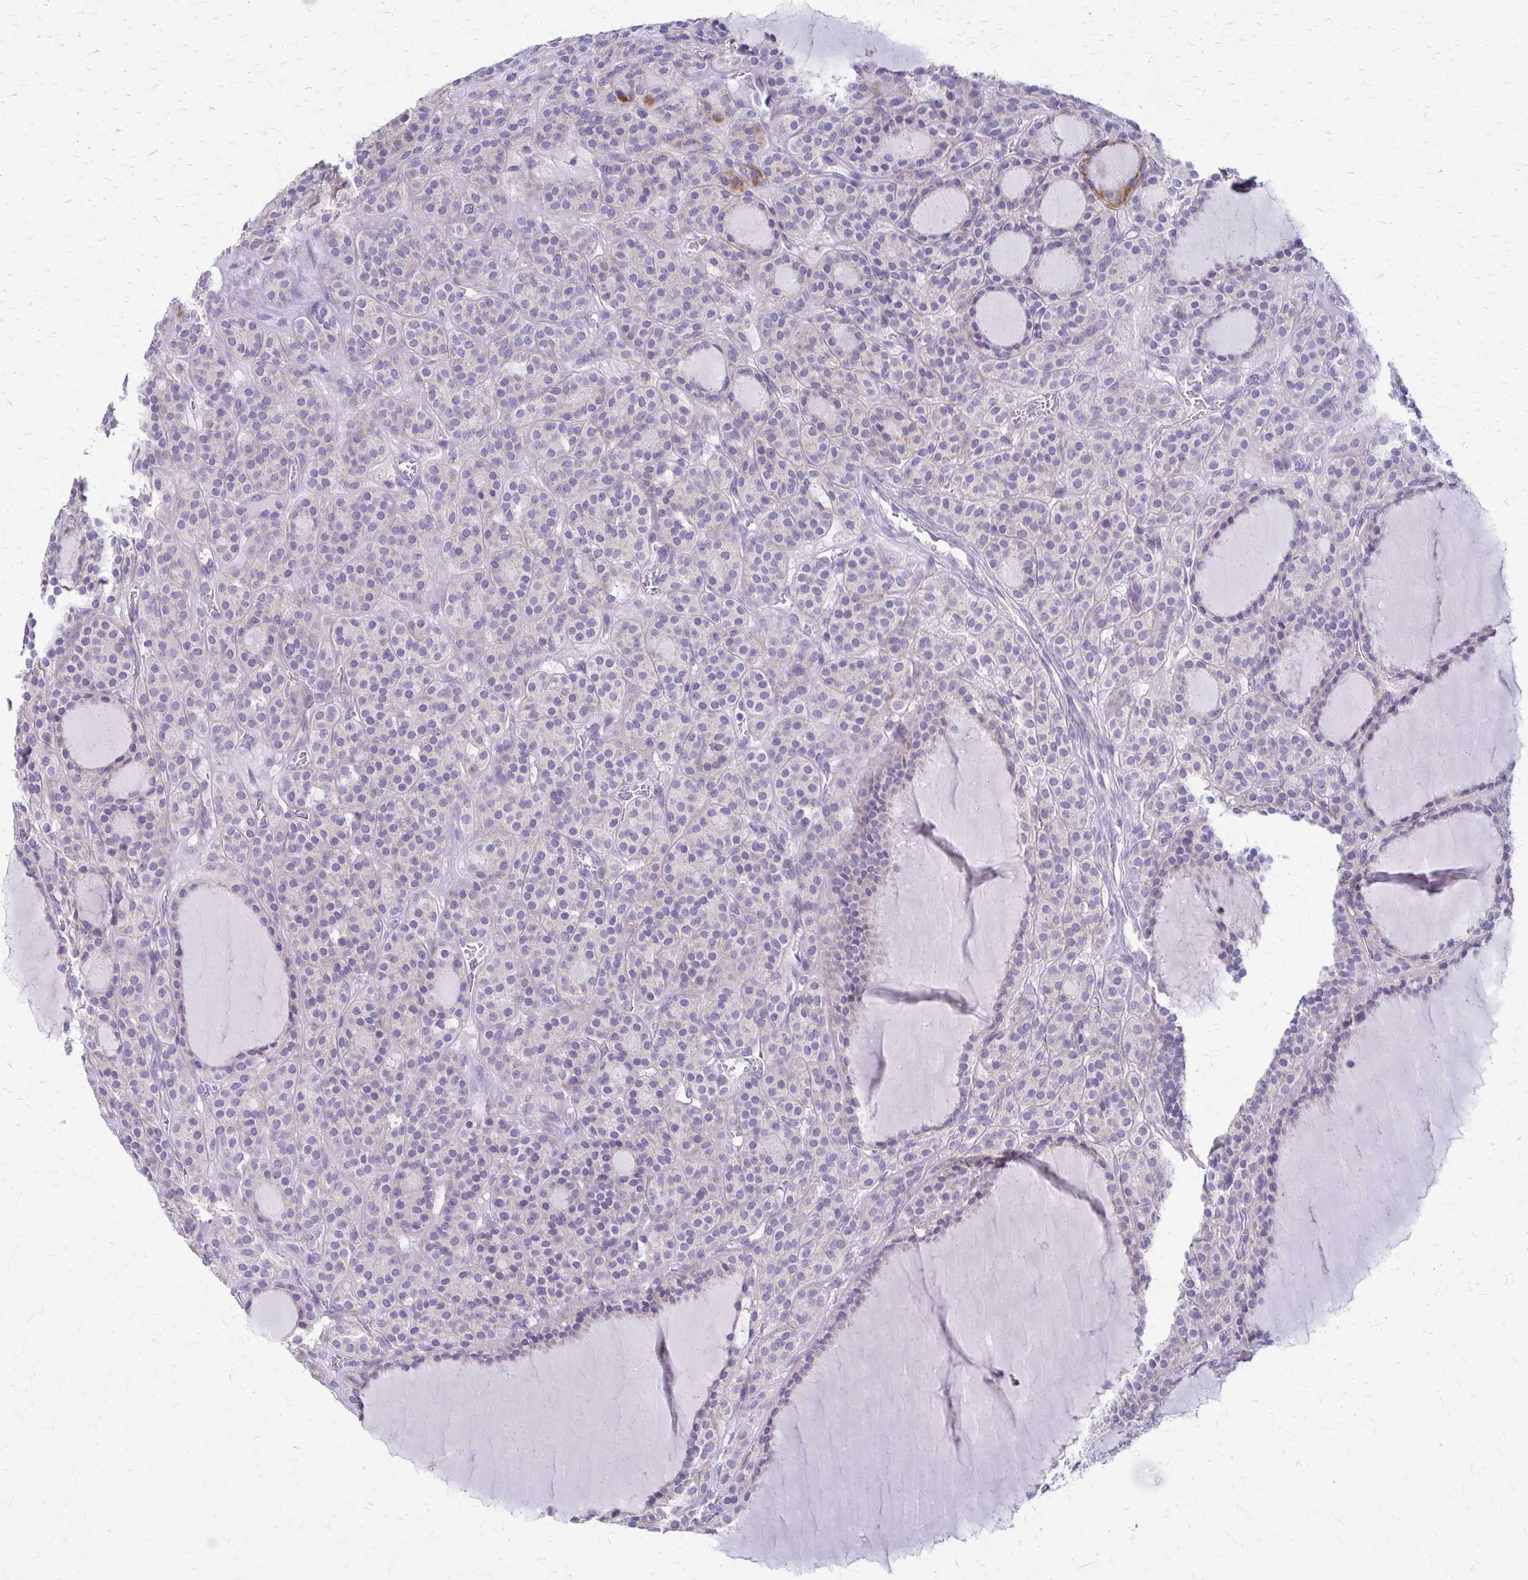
{"staining": {"intensity": "moderate", "quantity": "<25%", "location": "cytoplasmic/membranous"}, "tissue": "thyroid cancer", "cell_type": "Tumor cells", "image_type": "cancer", "snomed": [{"axis": "morphology", "description": "Follicular adenoma carcinoma, NOS"}, {"axis": "topography", "description": "Thyroid gland"}], "caption": "A low amount of moderate cytoplasmic/membranous positivity is present in approximately <25% of tumor cells in follicular adenoma carcinoma (thyroid) tissue.", "gene": "SAMD13", "patient": {"sex": "female", "age": 63}}